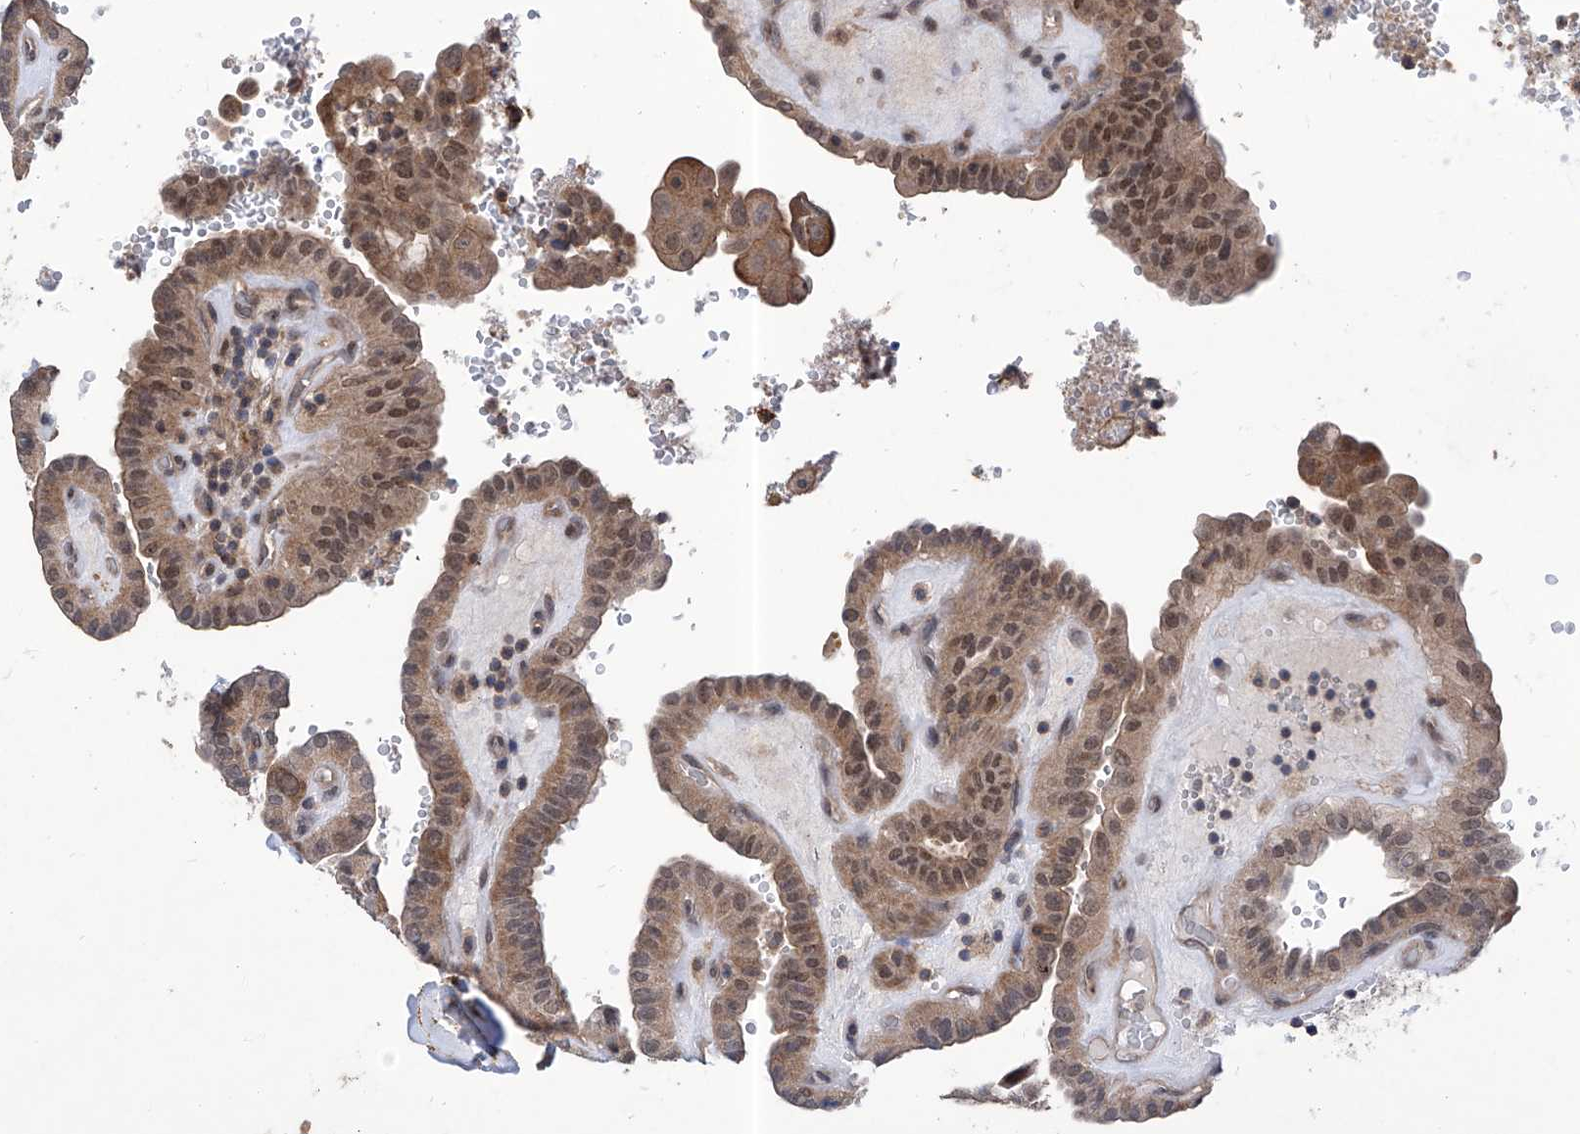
{"staining": {"intensity": "moderate", "quantity": ">75%", "location": "cytoplasmic/membranous,nuclear"}, "tissue": "thyroid cancer", "cell_type": "Tumor cells", "image_type": "cancer", "snomed": [{"axis": "morphology", "description": "Papillary adenocarcinoma, NOS"}, {"axis": "topography", "description": "Thyroid gland"}], "caption": "An immunohistochemistry (IHC) micrograph of neoplastic tissue is shown. Protein staining in brown labels moderate cytoplasmic/membranous and nuclear positivity in thyroid cancer within tumor cells.", "gene": "KIFC2", "patient": {"sex": "male", "age": 77}}